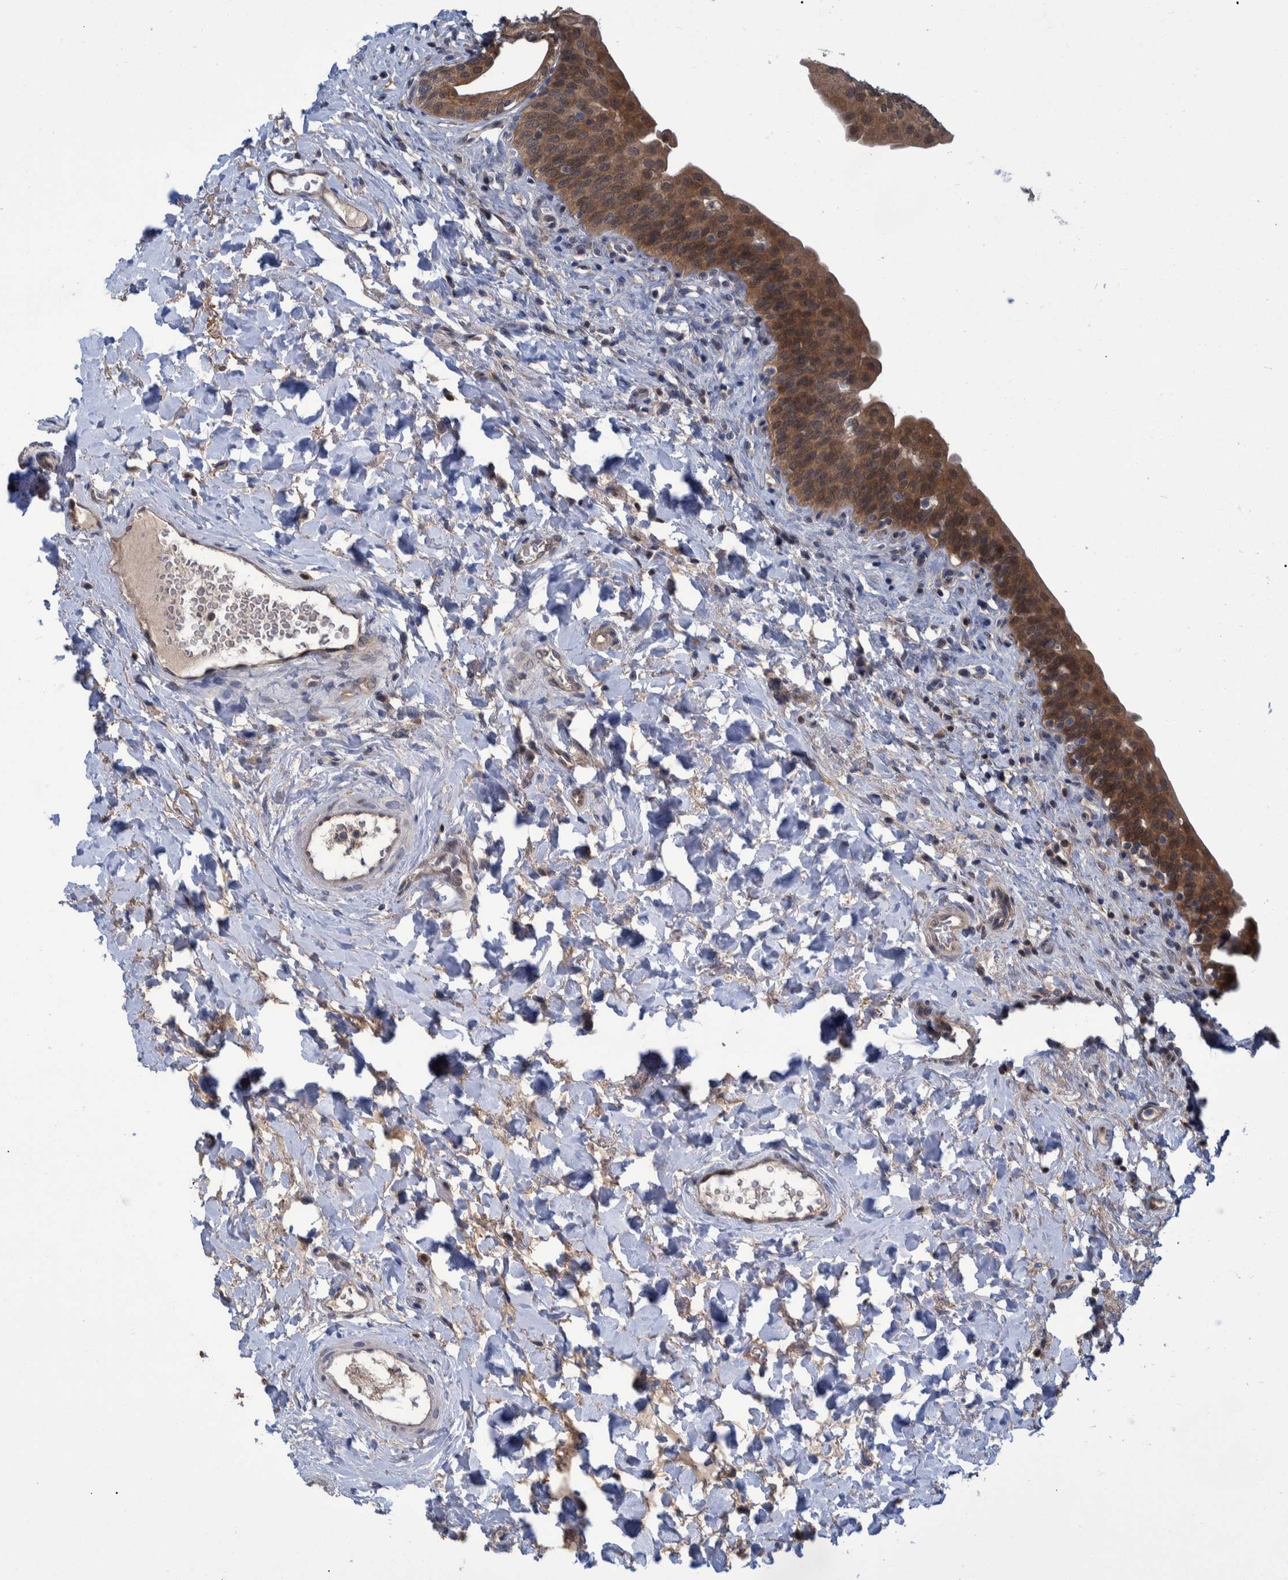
{"staining": {"intensity": "moderate", "quantity": ">75%", "location": "cytoplasmic/membranous"}, "tissue": "urinary bladder", "cell_type": "Urothelial cells", "image_type": "normal", "snomed": [{"axis": "morphology", "description": "Normal tissue, NOS"}, {"axis": "topography", "description": "Urinary bladder"}], "caption": "The micrograph demonstrates immunohistochemical staining of normal urinary bladder. There is moderate cytoplasmic/membranous expression is appreciated in approximately >75% of urothelial cells. The staining is performed using DAB (3,3'-diaminobenzidine) brown chromogen to label protein expression. The nuclei are counter-stained blue using hematoxylin.", "gene": "PCYT2", "patient": {"sex": "male", "age": 83}}